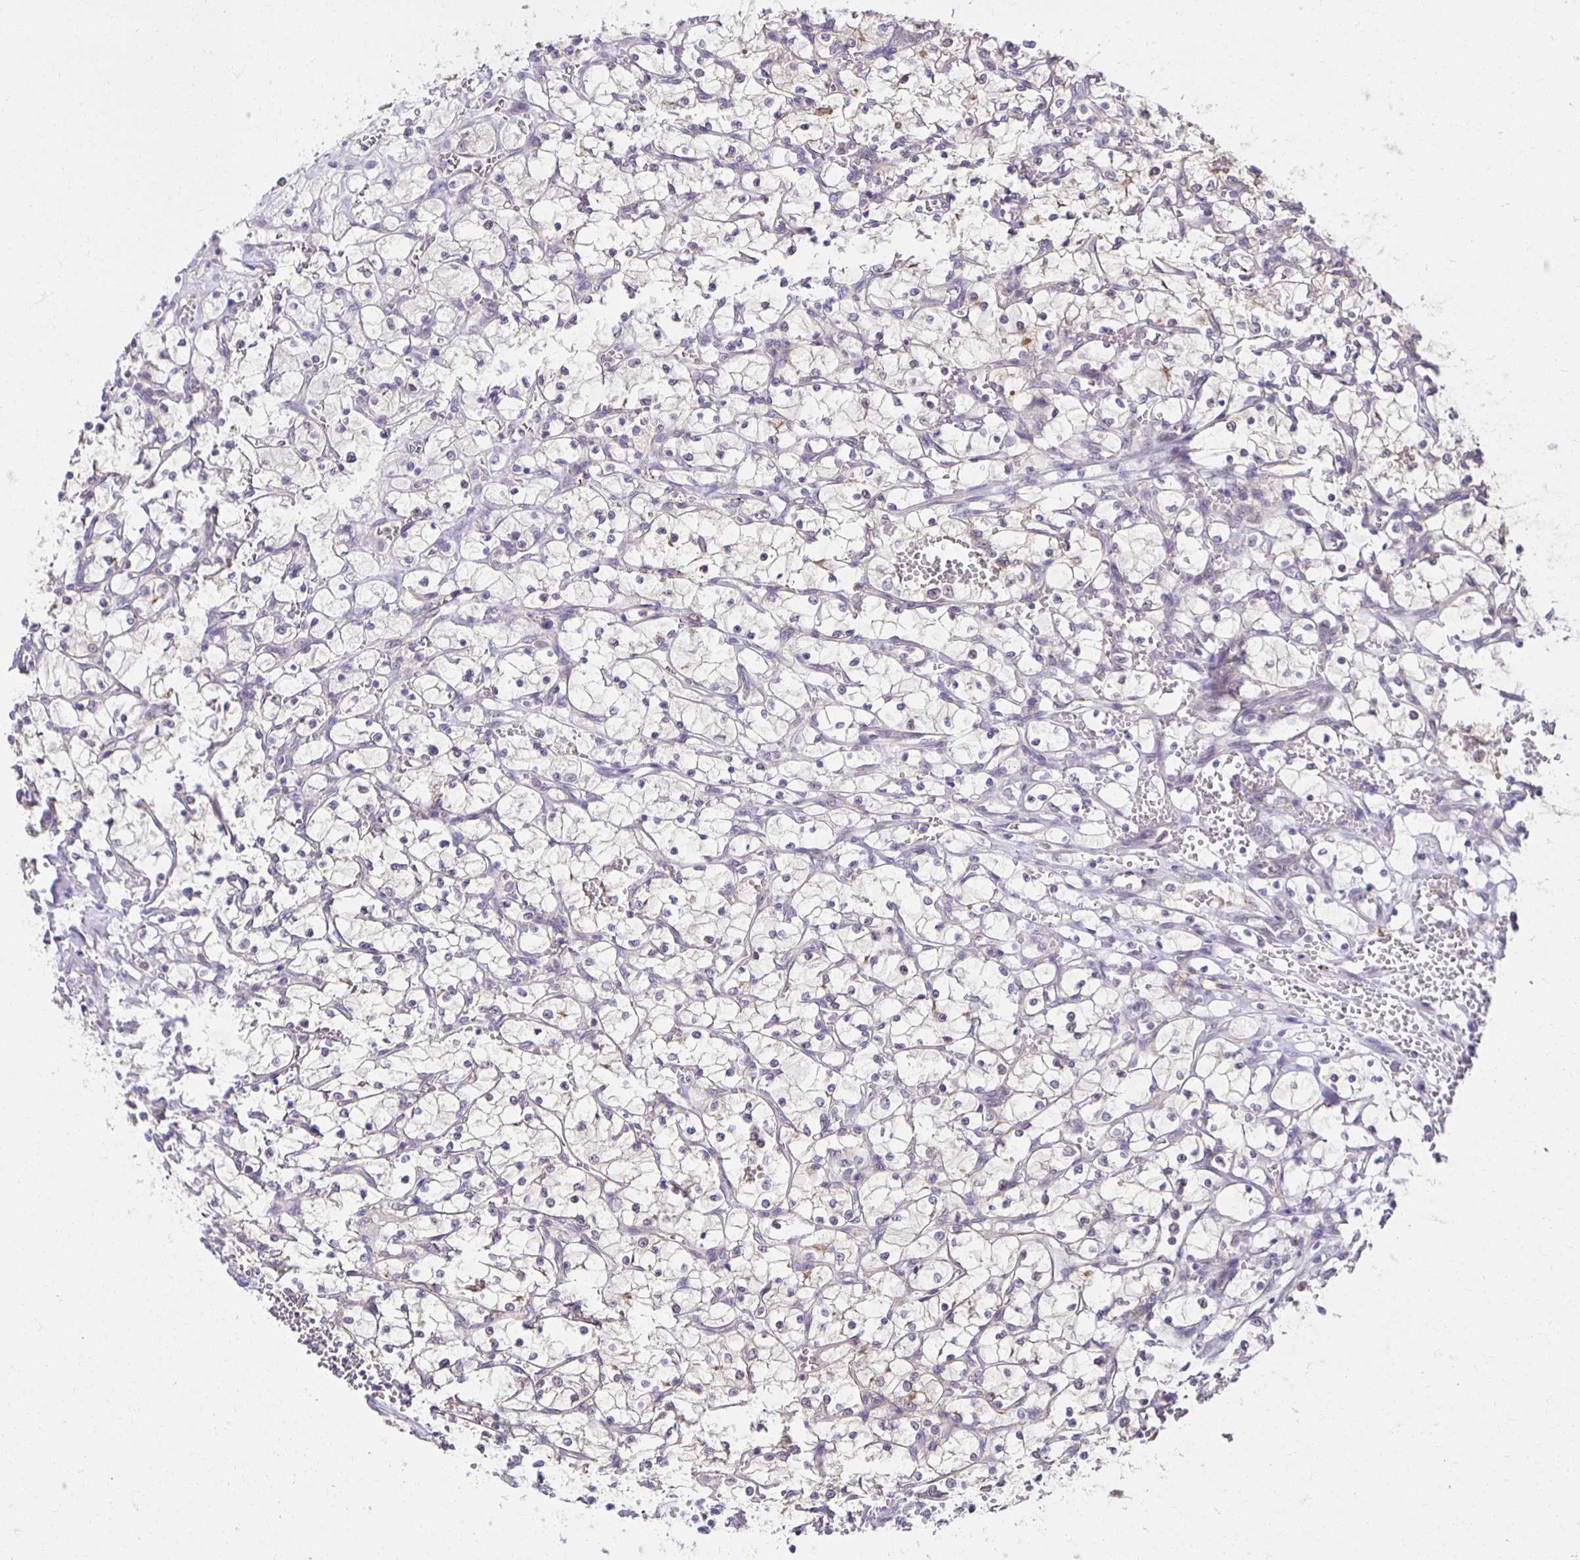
{"staining": {"intensity": "negative", "quantity": "none", "location": "none"}, "tissue": "renal cancer", "cell_type": "Tumor cells", "image_type": "cancer", "snomed": [{"axis": "morphology", "description": "Adenocarcinoma, NOS"}, {"axis": "topography", "description": "Kidney"}], "caption": "Immunohistochemistry image of human renal cancer (adenocarcinoma) stained for a protein (brown), which displays no positivity in tumor cells.", "gene": "MIEN1", "patient": {"sex": "female", "age": 69}}